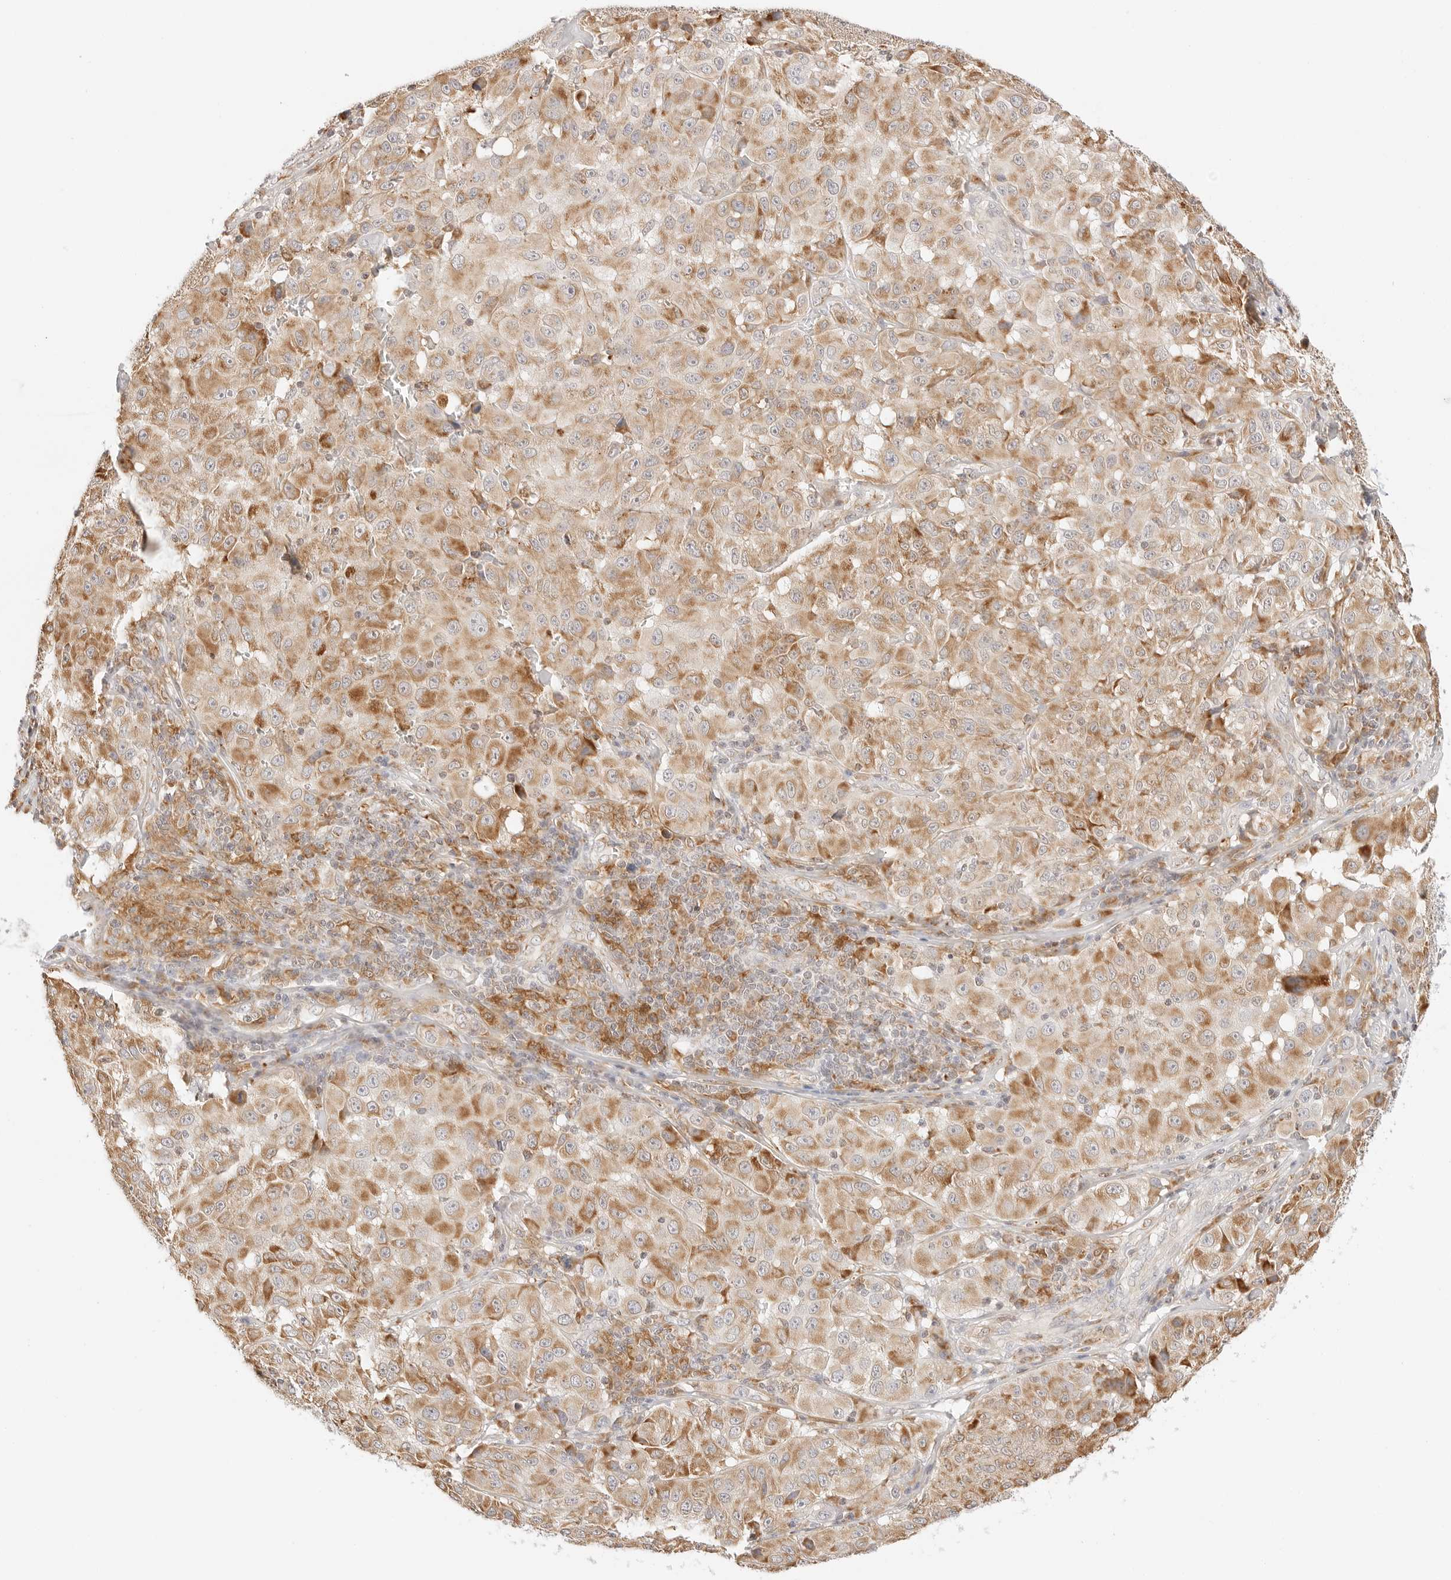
{"staining": {"intensity": "moderate", "quantity": ">75%", "location": "cytoplasmic/membranous"}, "tissue": "melanoma", "cell_type": "Tumor cells", "image_type": "cancer", "snomed": [{"axis": "morphology", "description": "Malignant melanoma, NOS"}, {"axis": "topography", "description": "Skin"}], "caption": "Moderate cytoplasmic/membranous expression for a protein is identified in about >75% of tumor cells of melanoma using immunohistochemistry (IHC).", "gene": "ERO1B", "patient": {"sex": "male", "age": 66}}